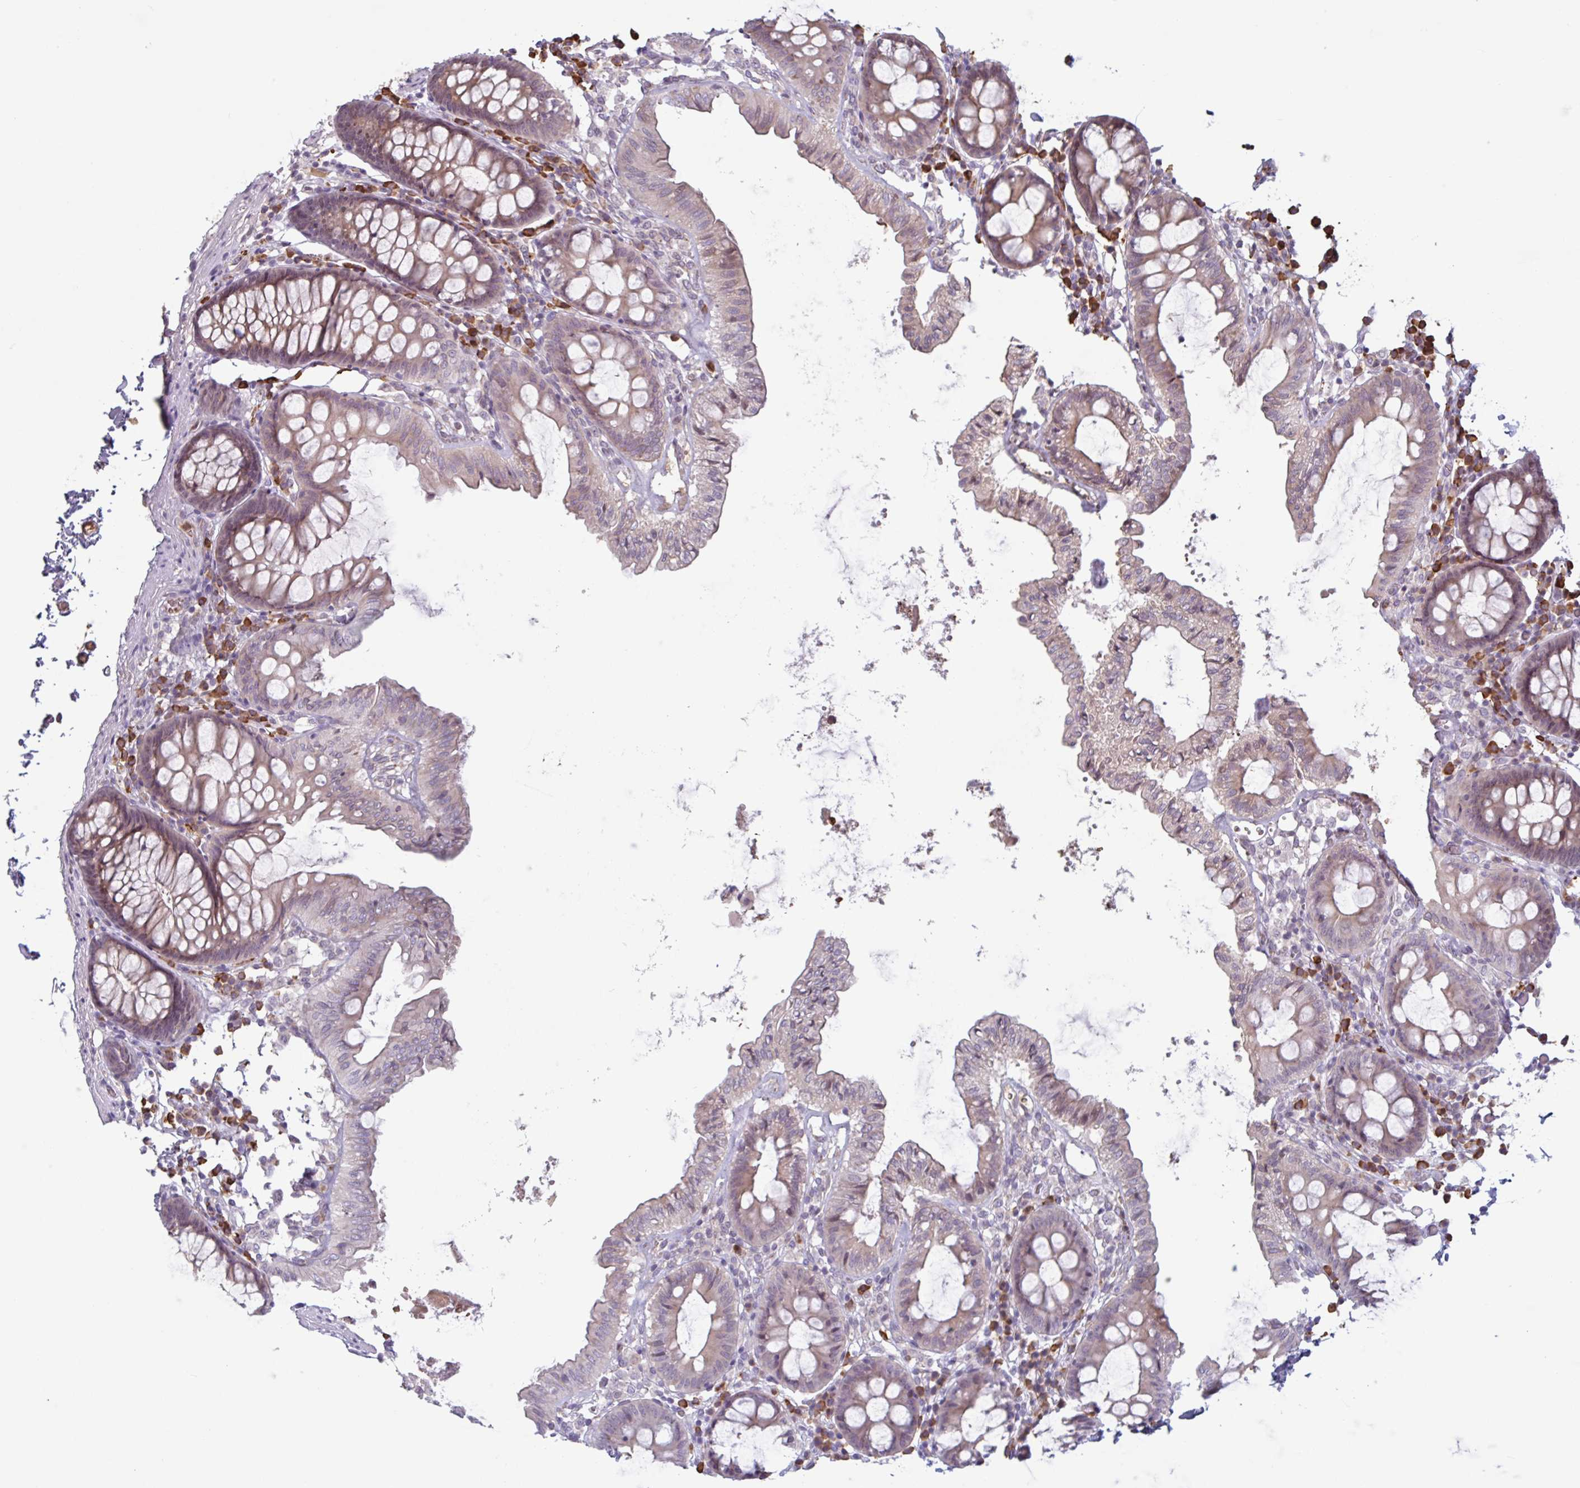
{"staining": {"intensity": "weak", "quantity": "25%-75%", "location": "cytoplasmic/membranous"}, "tissue": "colon", "cell_type": "Endothelial cells", "image_type": "normal", "snomed": [{"axis": "morphology", "description": "Normal tissue, NOS"}, {"axis": "topography", "description": "Colon"}, {"axis": "topography", "description": "Peripheral nerve tissue"}], "caption": "Colon stained with IHC displays weak cytoplasmic/membranous positivity in approximately 25%-75% of endothelial cells.", "gene": "TAF1D", "patient": {"sex": "male", "age": 84}}